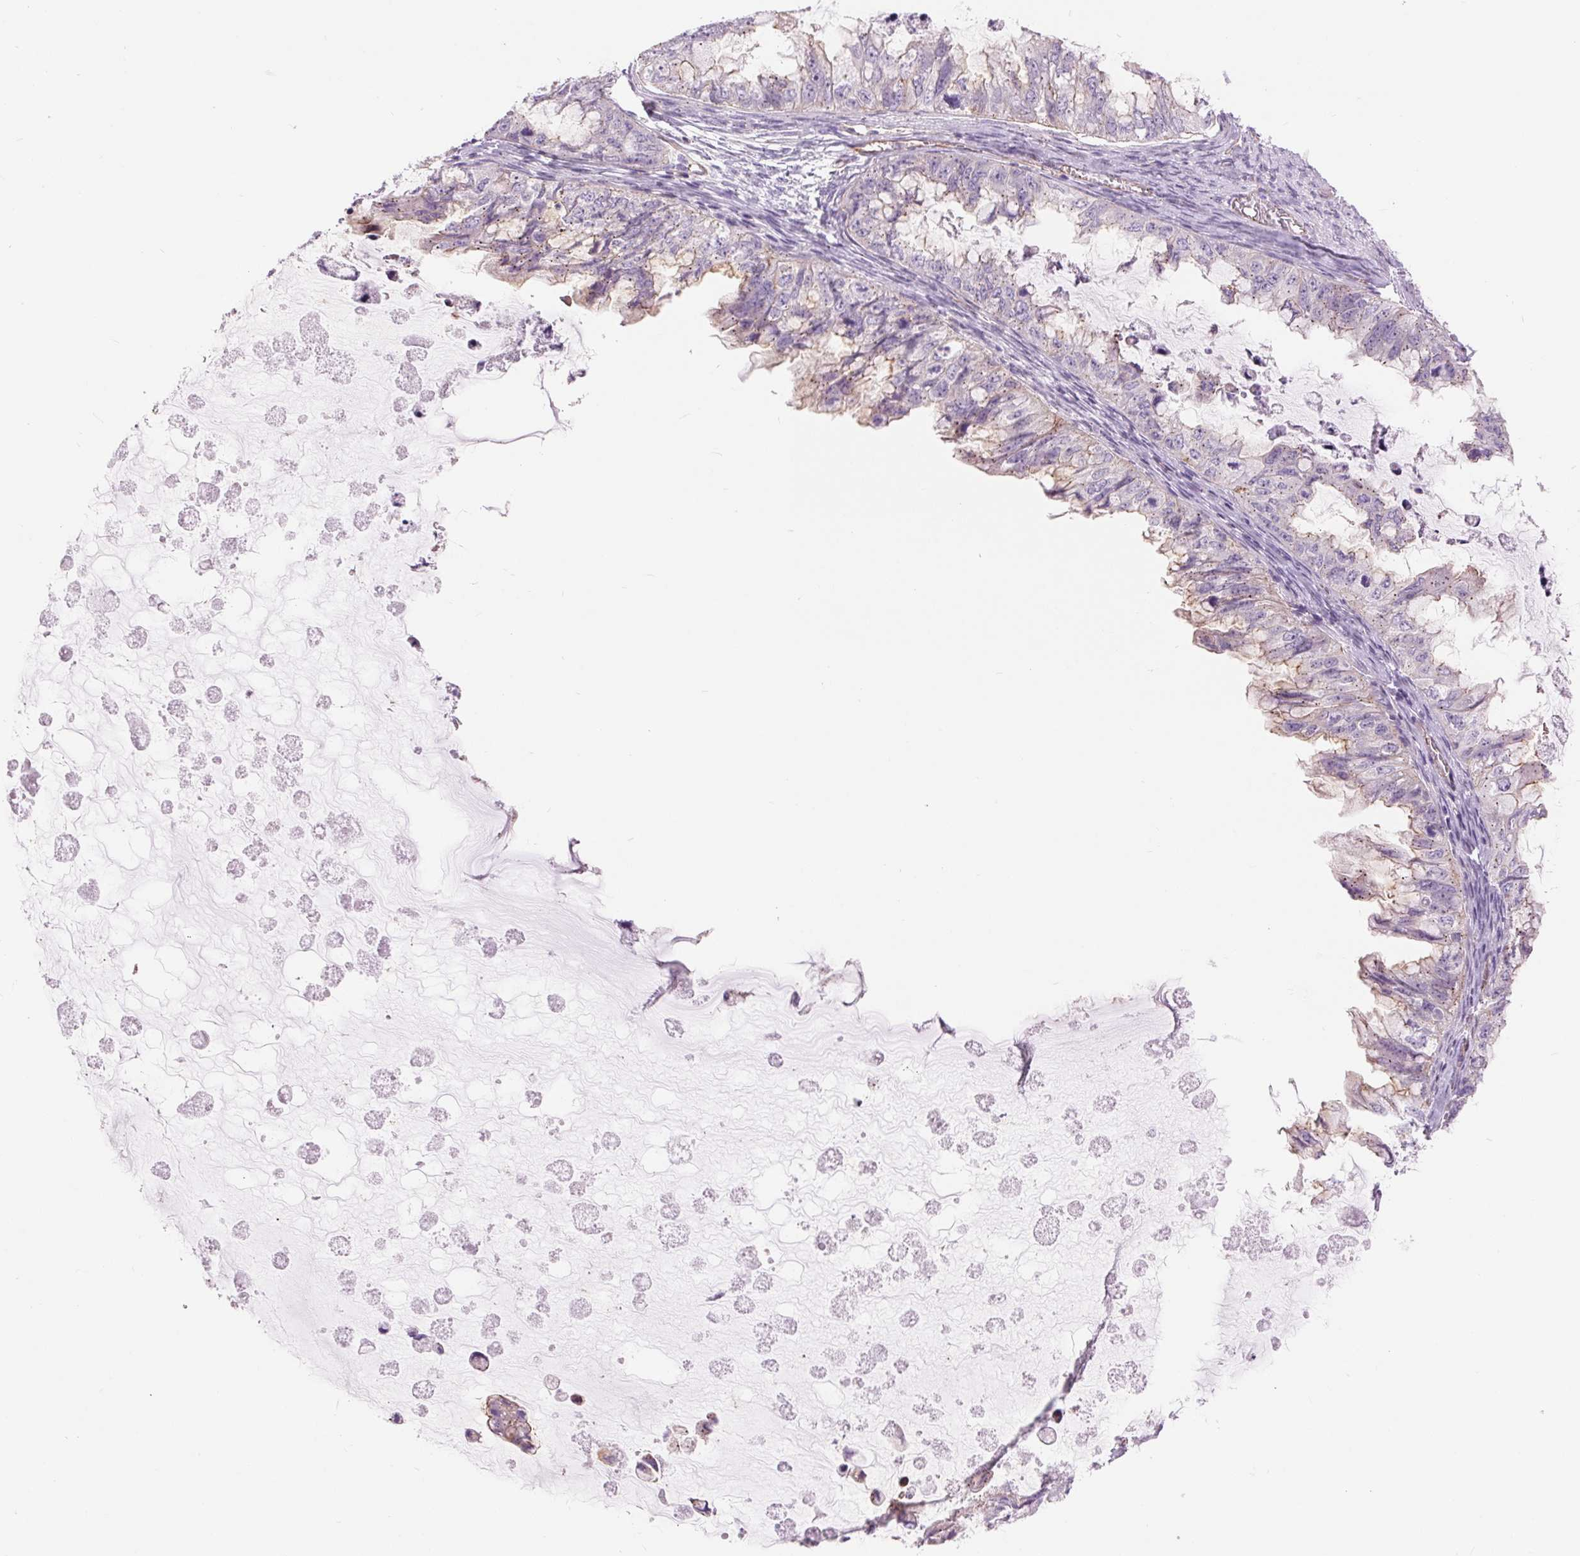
{"staining": {"intensity": "weak", "quantity": "<25%", "location": "cytoplasmic/membranous"}, "tissue": "ovarian cancer", "cell_type": "Tumor cells", "image_type": "cancer", "snomed": [{"axis": "morphology", "description": "Cystadenocarcinoma, mucinous, NOS"}, {"axis": "topography", "description": "Ovary"}], "caption": "Tumor cells are negative for protein expression in human ovarian cancer (mucinous cystadenocarcinoma).", "gene": "DIXDC1", "patient": {"sex": "female", "age": 72}}